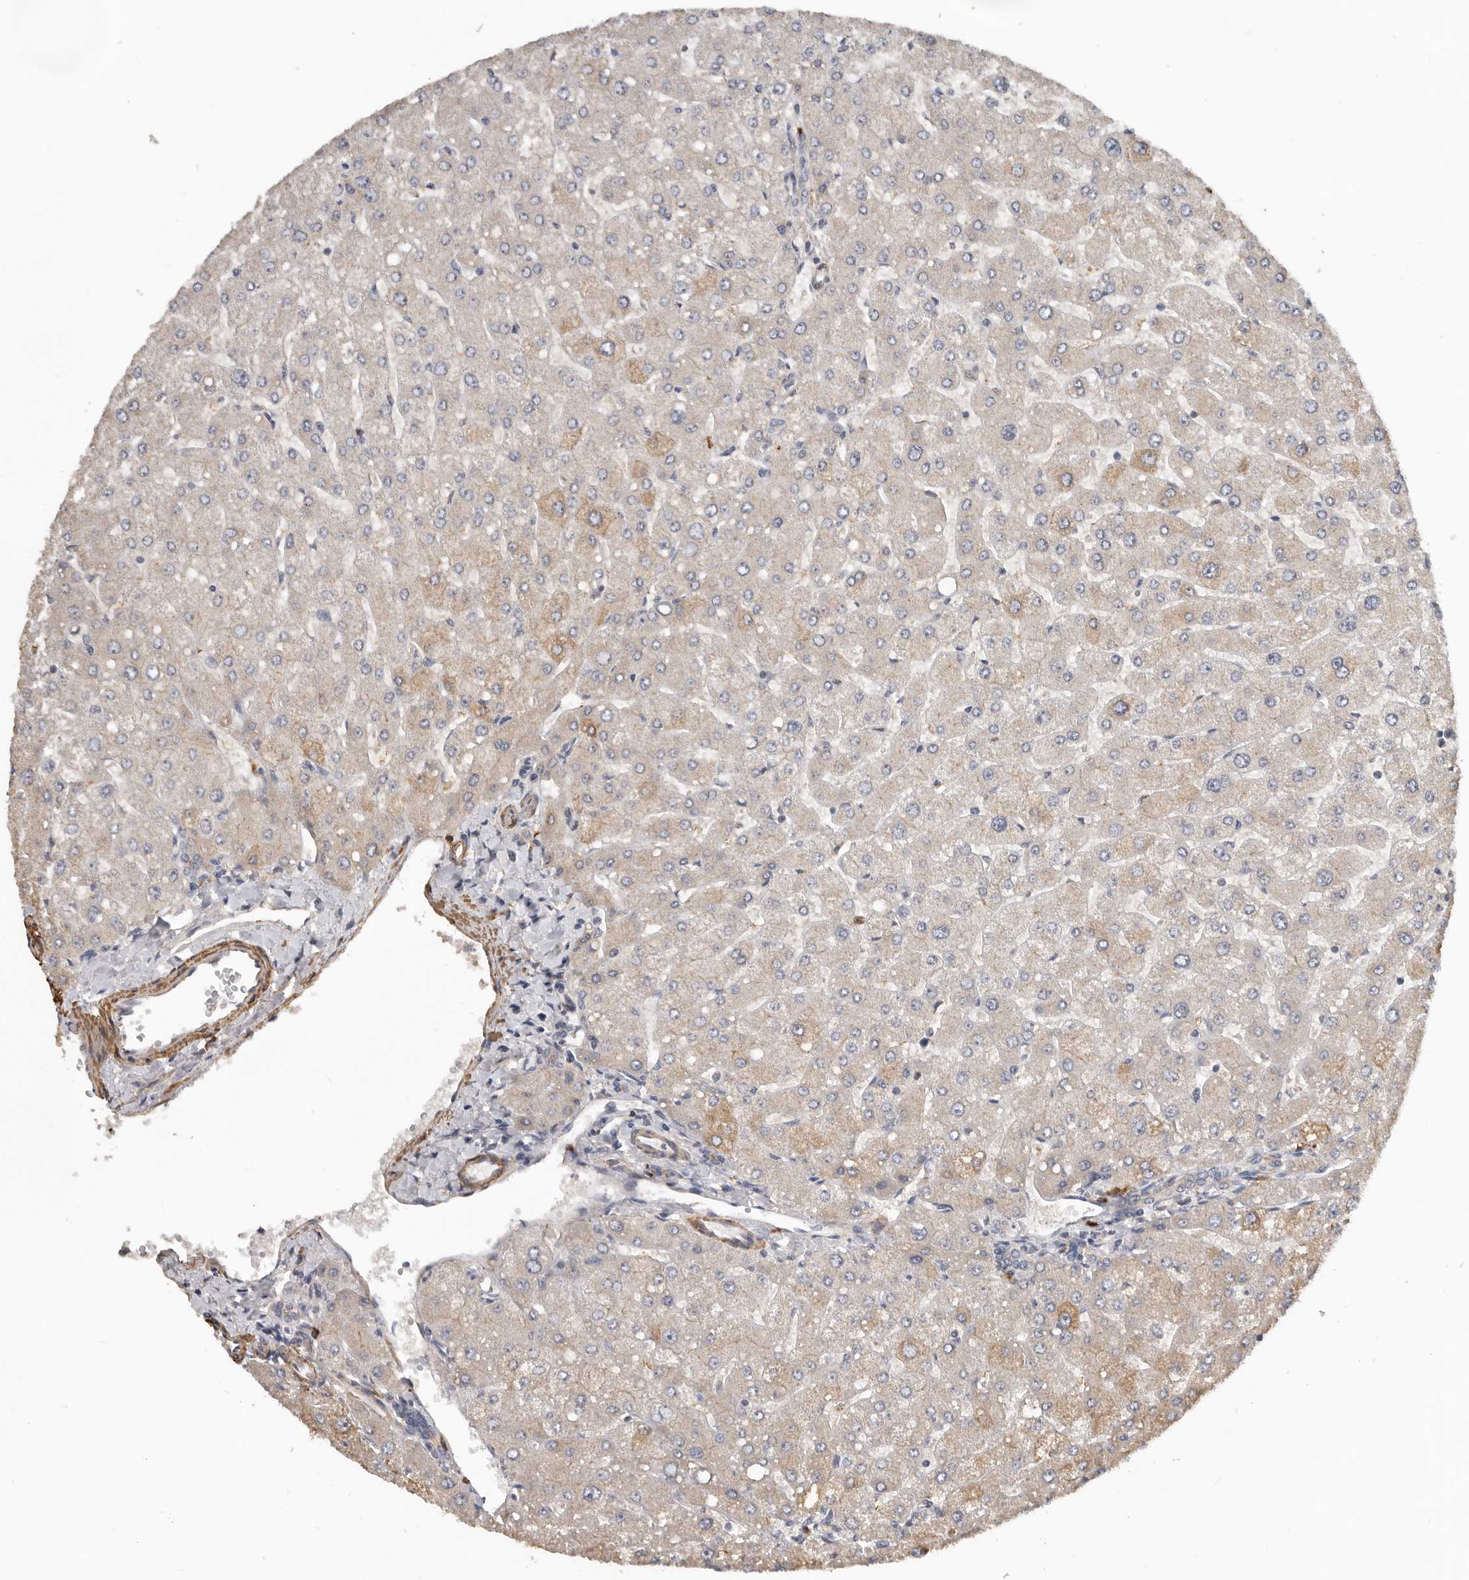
{"staining": {"intensity": "weak", "quantity": "<25%", "location": "cytoplasmic/membranous"}, "tissue": "liver", "cell_type": "Cholangiocytes", "image_type": "normal", "snomed": [{"axis": "morphology", "description": "Normal tissue, NOS"}, {"axis": "topography", "description": "Liver"}], "caption": "A high-resolution photomicrograph shows IHC staining of normal liver, which shows no significant staining in cholangiocytes. Nuclei are stained in blue.", "gene": "RNF157", "patient": {"sex": "male", "age": 55}}